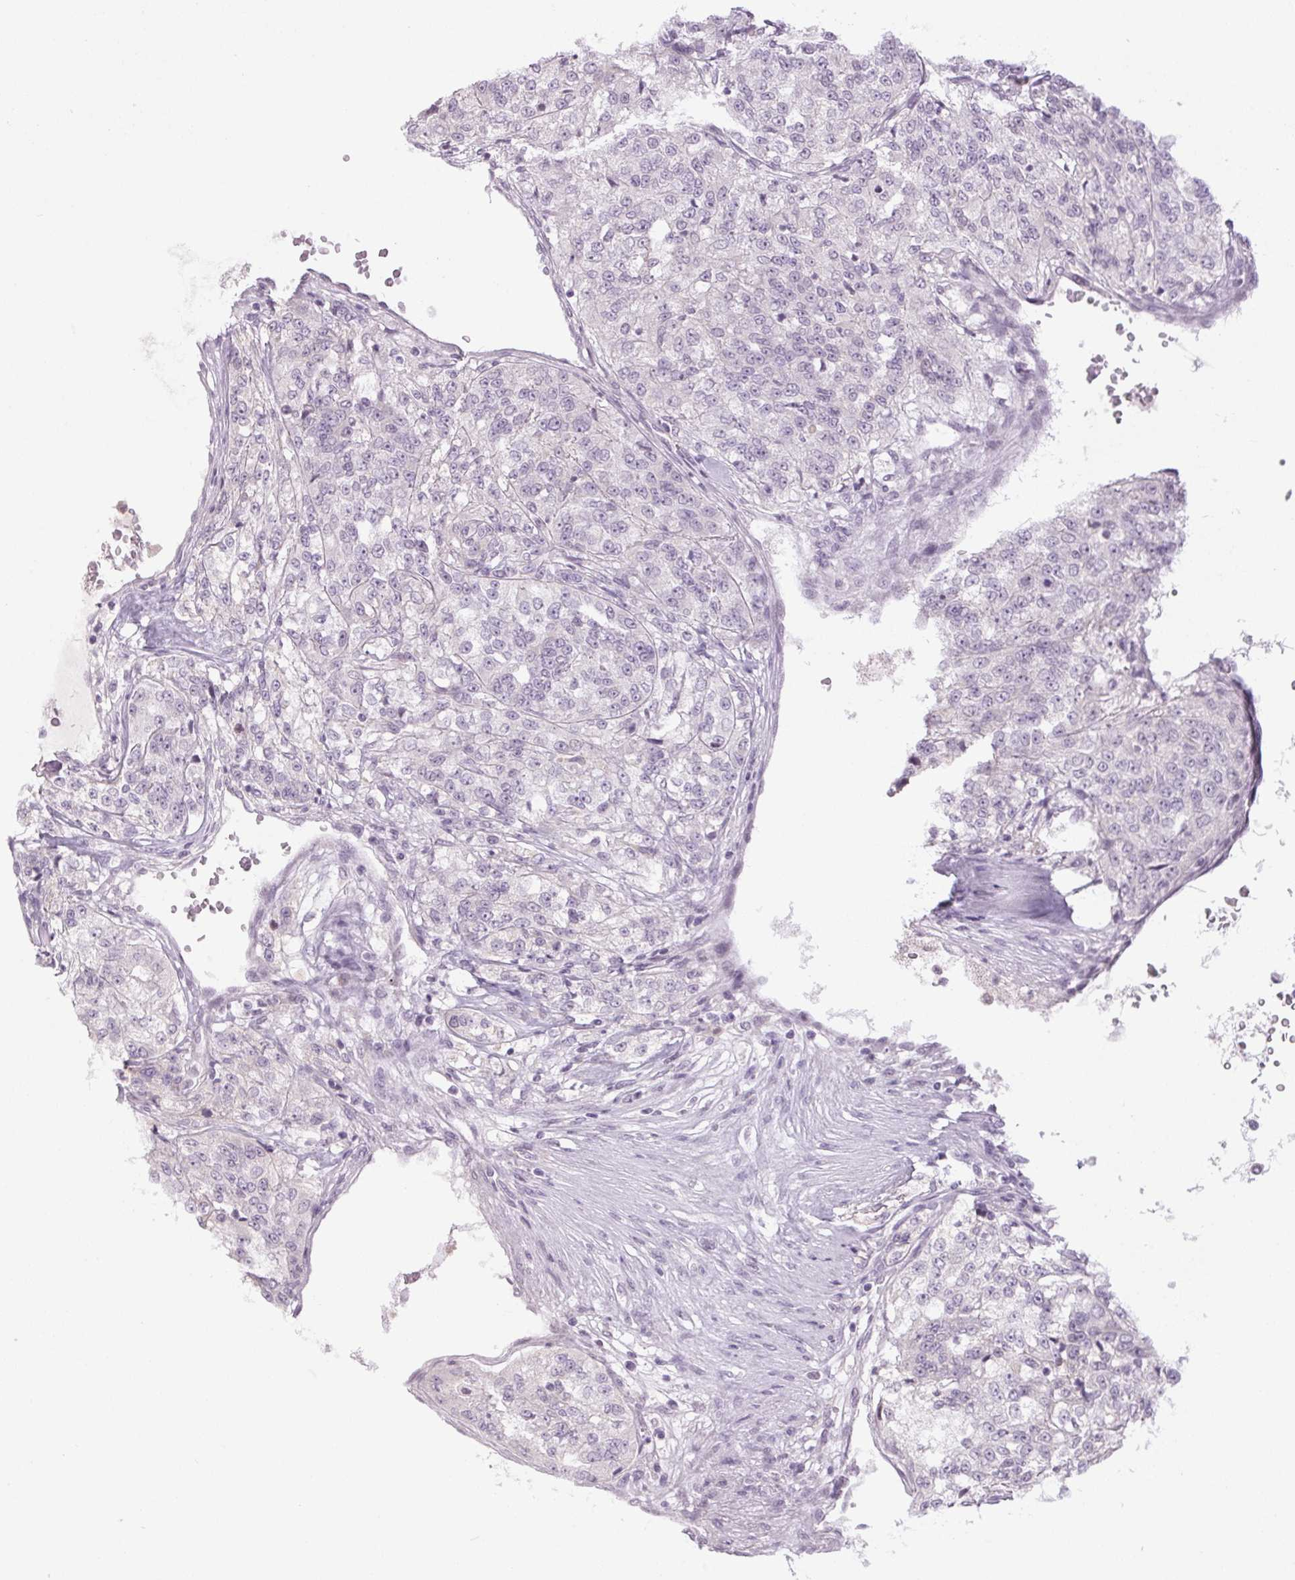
{"staining": {"intensity": "negative", "quantity": "none", "location": "none"}, "tissue": "renal cancer", "cell_type": "Tumor cells", "image_type": "cancer", "snomed": [{"axis": "morphology", "description": "Adenocarcinoma, NOS"}, {"axis": "topography", "description": "Kidney"}], "caption": "Human renal cancer stained for a protein using immunohistochemistry (IHC) exhibits no expression in tumor cells.", "gene": "SMIM6", "patient": {"sex": "female", "age": 63}}